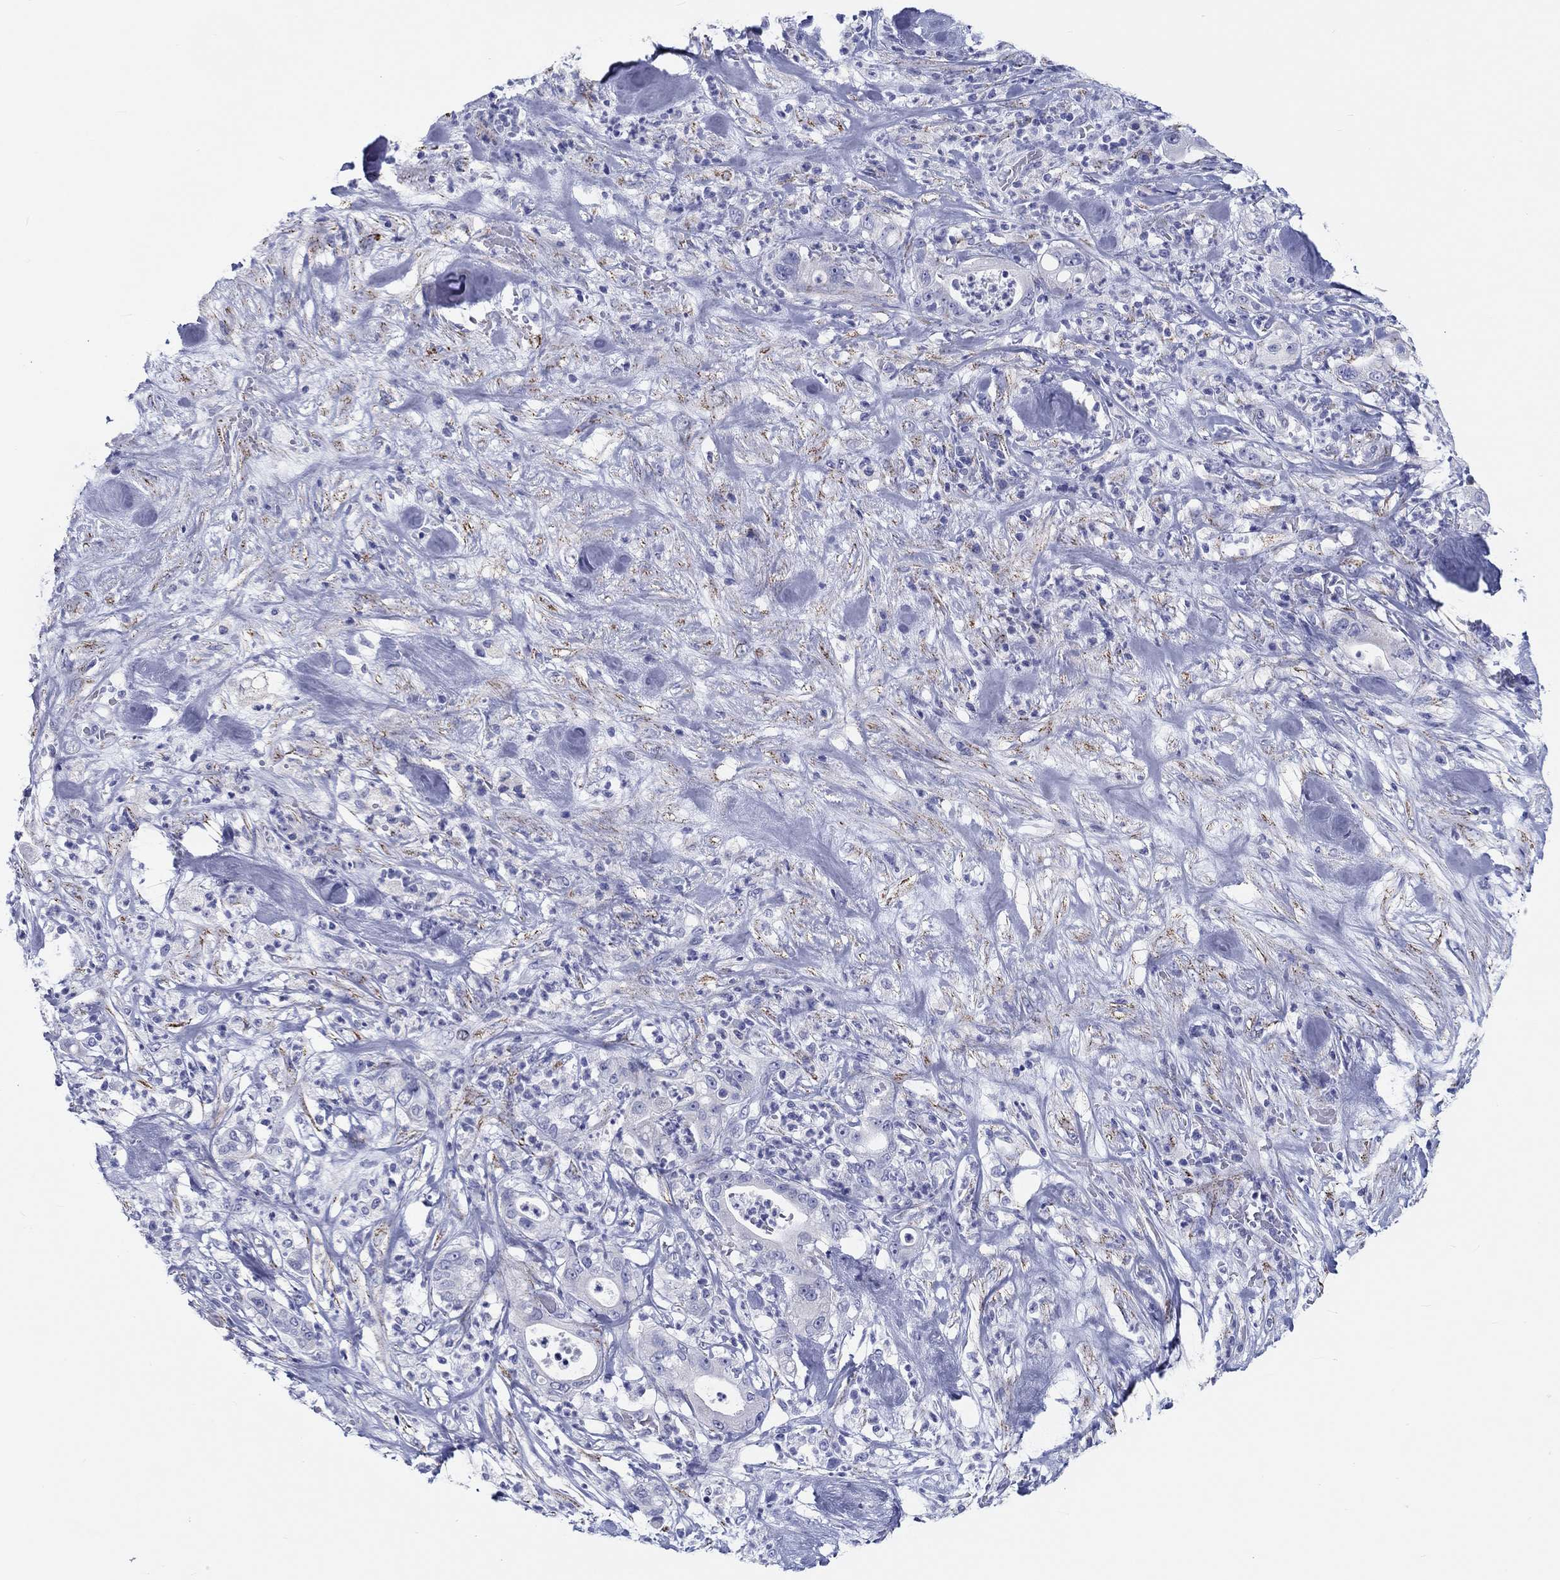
{"staining": {"intensity": "negative", "quantity": "none", "location": "none"}, "tissue": "pancreatic cancer", "cell_type": "Tumor cells", "image_type": "cancer", "snomed": [{"axis": "morphology", "description": "Adenocarcinoma, NOS"}, {"axis": "topography", "description": "Pancreas"}], "caption": "Immunohistochemical staining of human pancreatic adenocarcinoma shows no significant positivity in tumor cells.", "gene": "H1-1", "patient": {"sex": "male", "age": 71}}